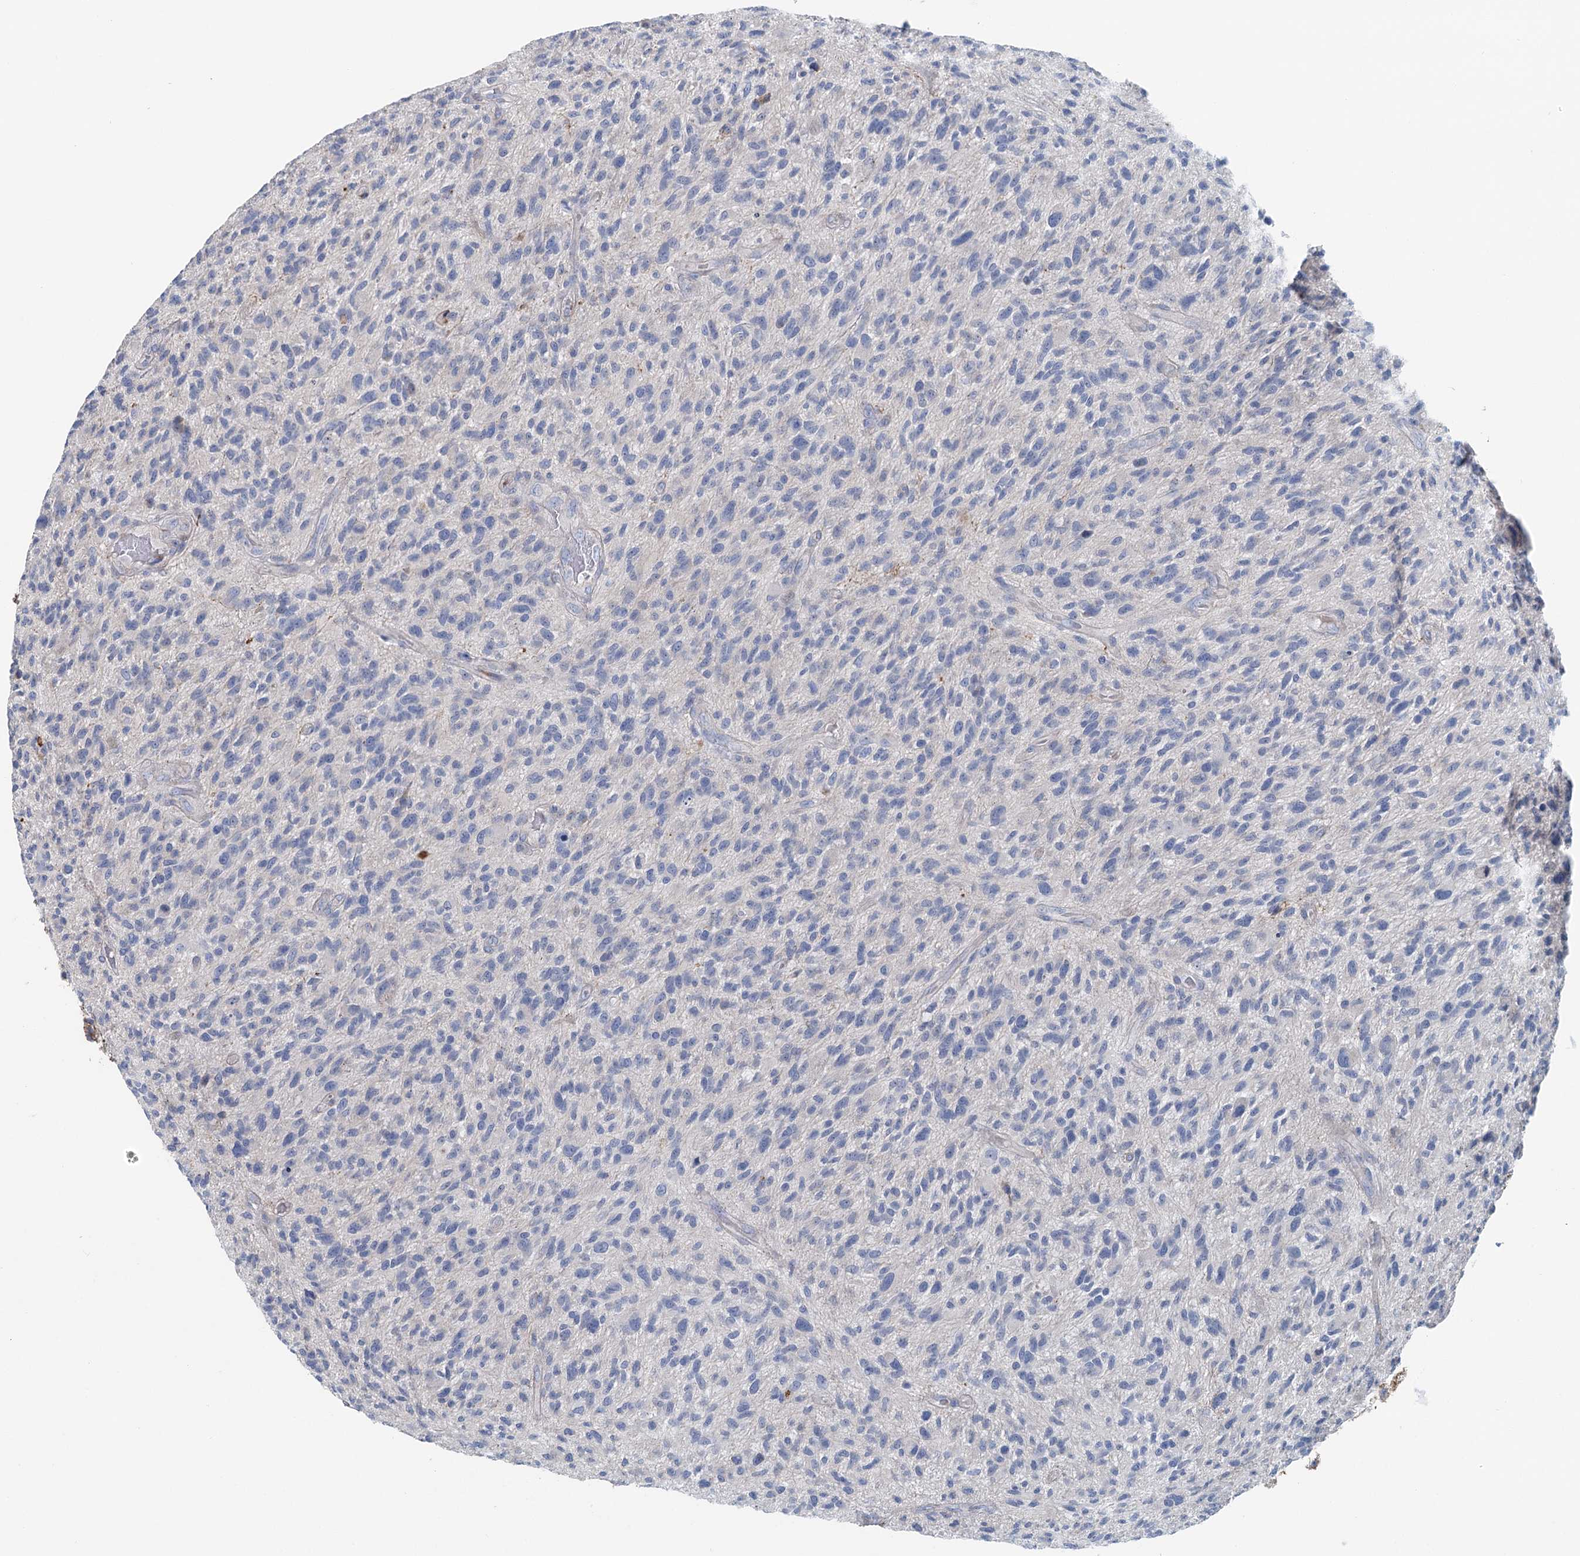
{"staining": {"intensity": "negative", "quantity": "none", "location": "none"}, "tissue": "glioma", "cell_type": "Tumor cells", "image_type": "cancer", "snomed": [{"axis": "morphology", "description": "Glioma, malignant, High grade"}, {"axis": "topography", "description": "Brain"}], "caption": "Tumor cells are negative for brown protein staining in glioma. (DAB immunohistochemistry visualized using brightfield microscopy, high magnification).", "gene": "MARK2", "patient": {"sex": "male", "age": 47}}